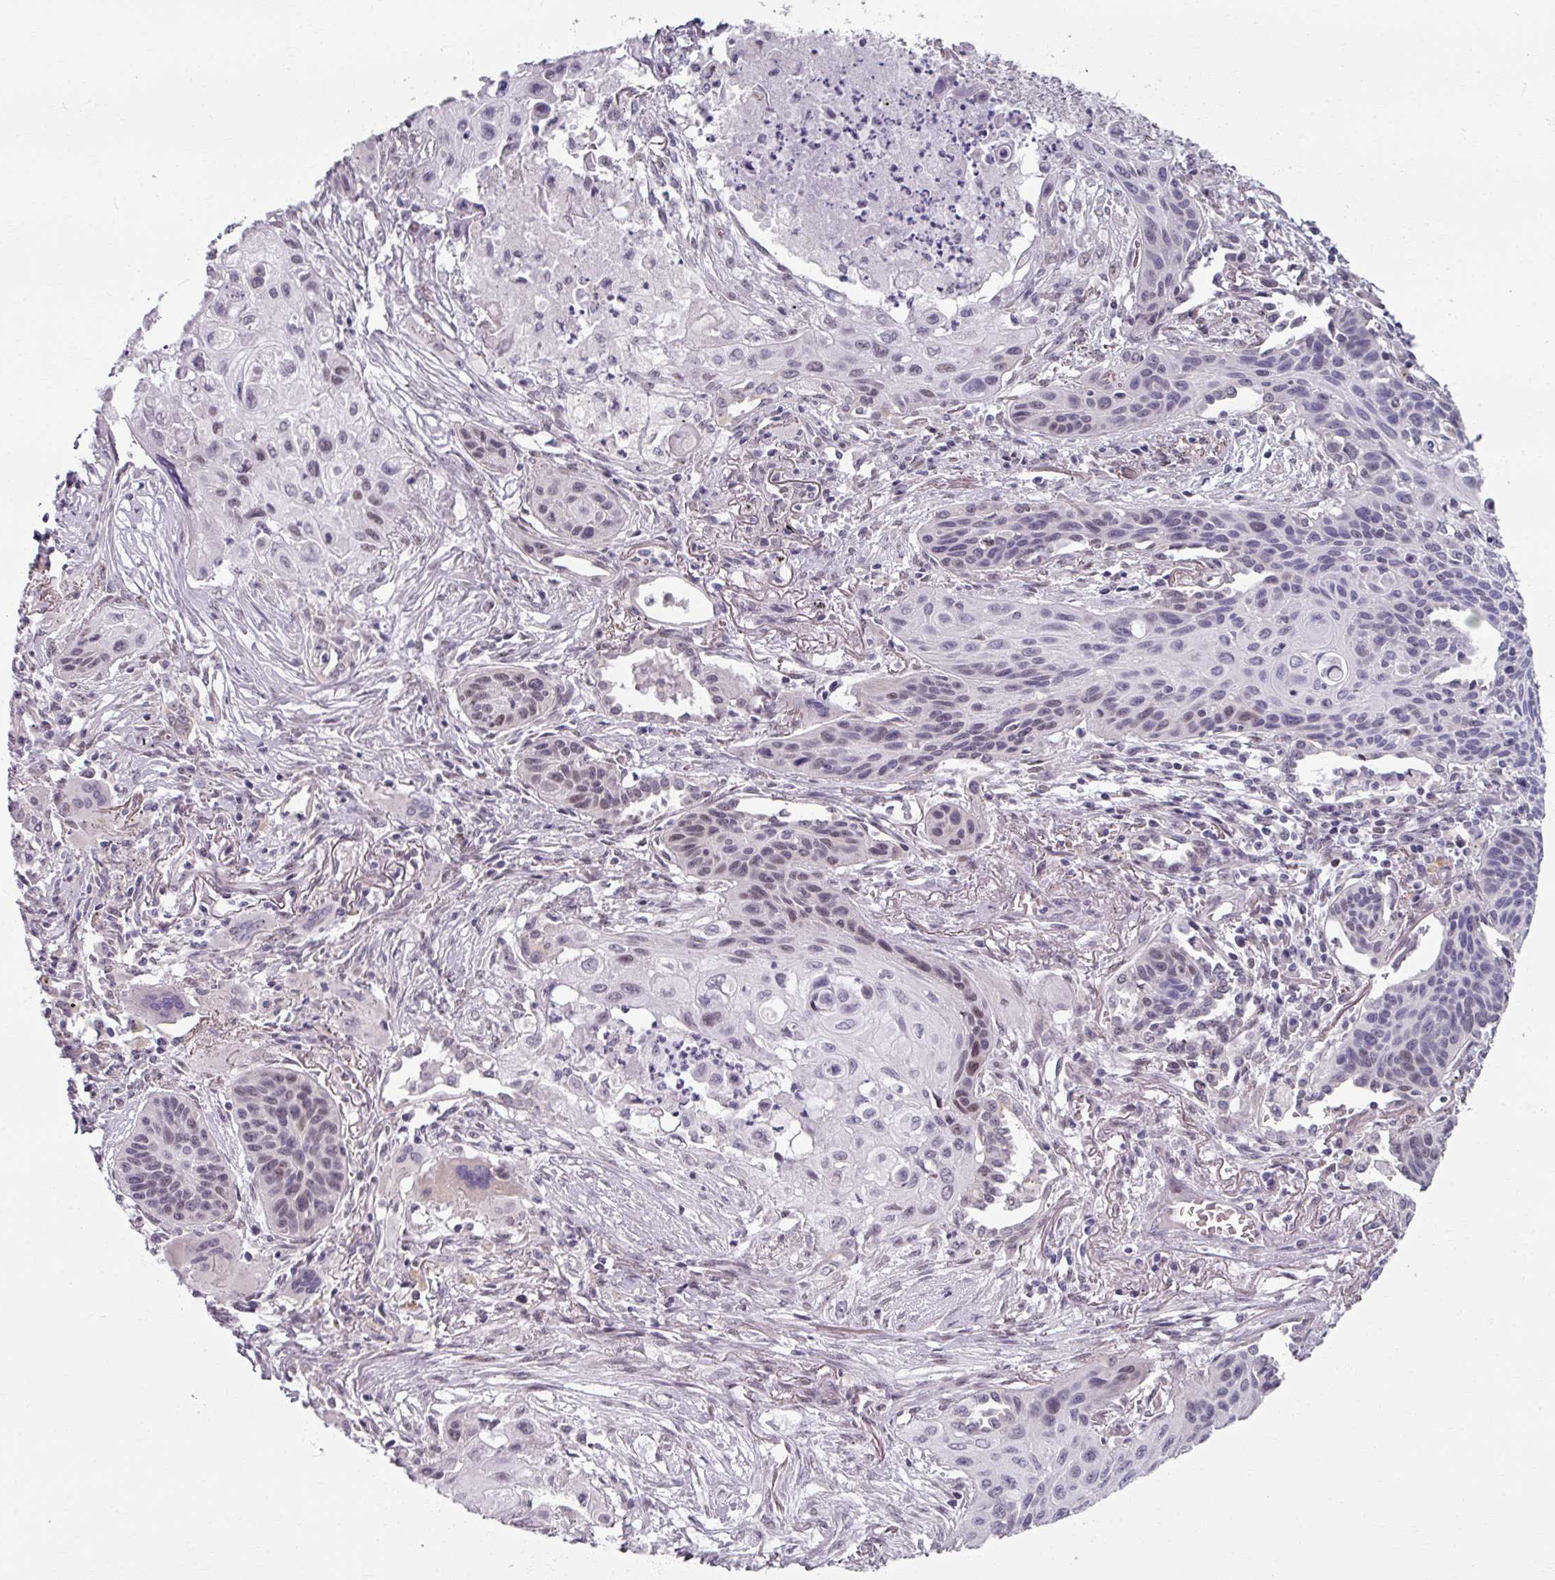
{"staining": {"intensity": "weak", "quantity": "<25%", "location": "nuclear"}, "tissue": "lung cancer", "cell_type": "Tumor cells", "image_type": "cancer", "snomed": [{"axis": "morphology", "description": "Squamous cell carcinoma, NOS"}, {"axis": "topography", "description": "Lung"}], "caption": "High magnification brightfield microscopy of lung cancer (squamous cell carcinoma) stained with DAB (brown) and counterstained with hematoxylin (blue): tumor cells show no significant expression.", "gene": "RIPOR3", "patient": {"sex": "male", "age": 71}}